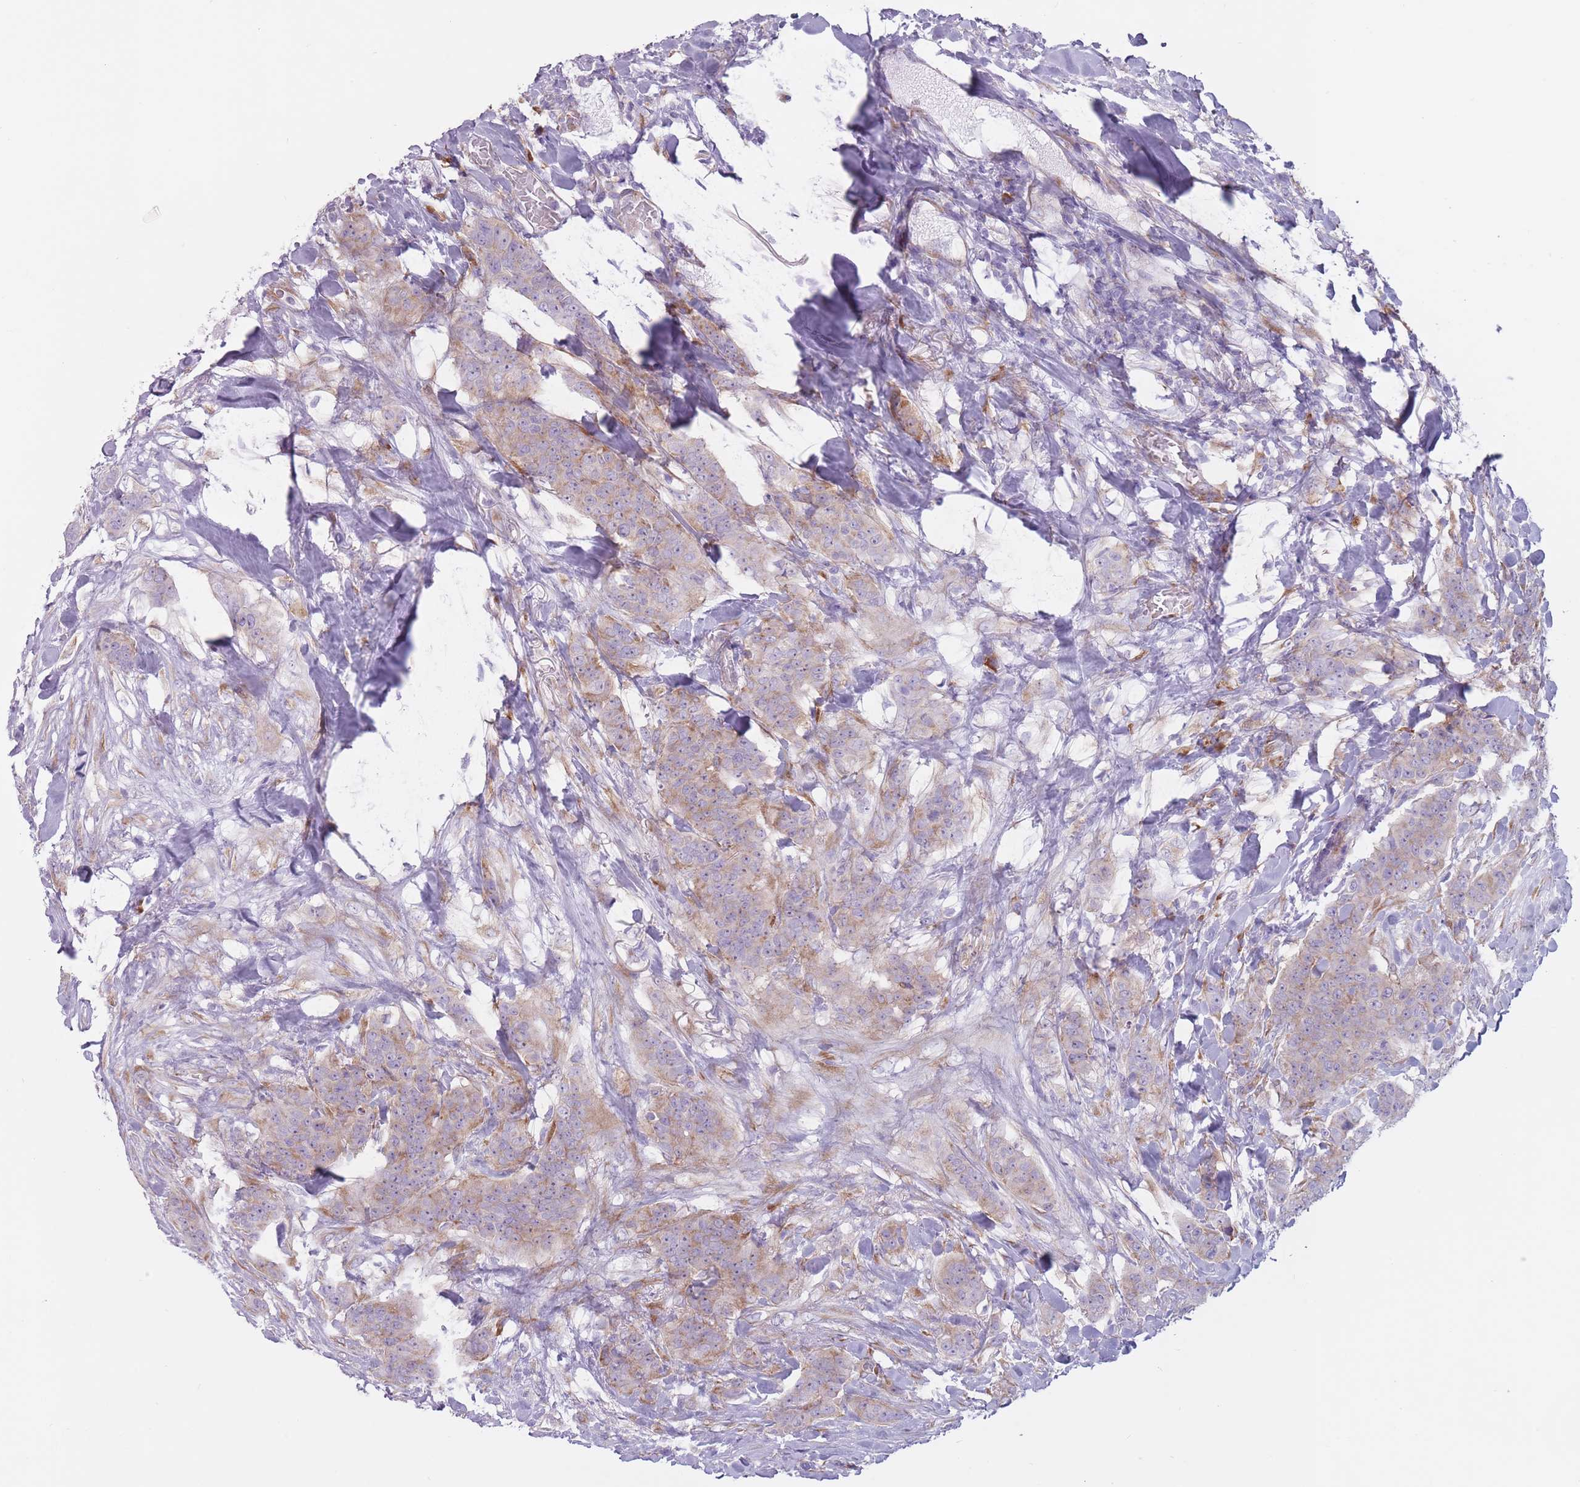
{"staining": {"intensity": "weak", "quantity": "25%-75%", "location": "cytoplasmic/membranous"}, "tissue": "breast cancer", "cell_type": "Tumor cells", "image_type": "cancer", "snomed": [{"axis": "morphology", "description": "Duct carcinoma"}, {"axis": "topography", "description": "Breast"}], "caption": "This micrograph exhibits invasive ductal carcinoma (breast) stained with immunohistochemistry (IHC) to label a protein in brown. The cytoplasmic/membranous of tumor cells show weak positivity for the protein. Nuclei are counter-stained blue.", "gene": "RPL18", "patient": {"sex": "female", "age": 40}}